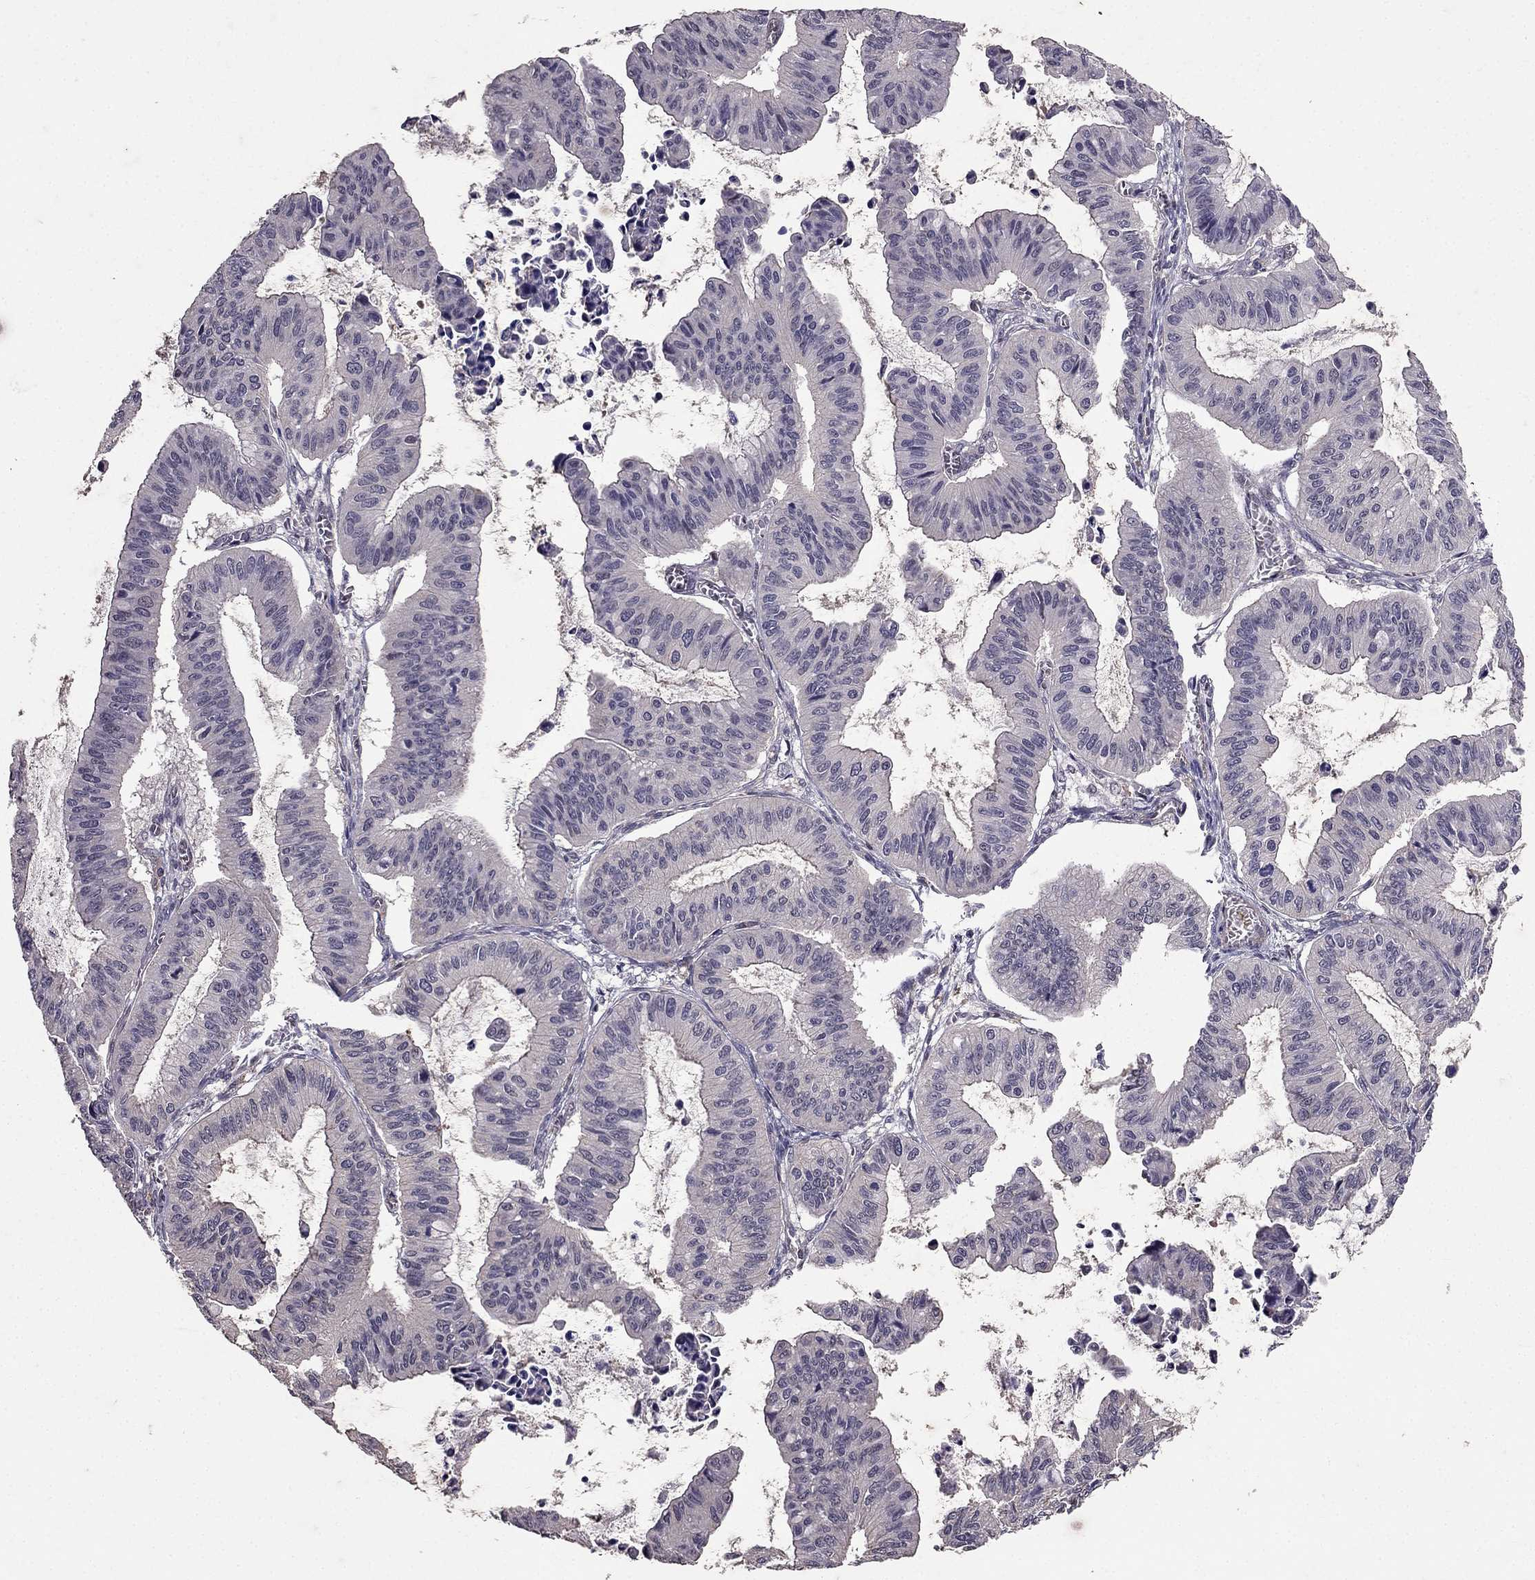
{"staining": {"intensity": "negative", "quantity": "none", "location": "none"}, "tissue": "ovarian cancer", "cell_type": "Tumor cells", "image_type": "cancer", "snomed": [{"axis": "morphology", "description": "Cystadenocarcinoma, mucinous, NOS"}, {"axis": "topography", "description": "Ovary"}], "caption": "High power microscopy micrograph of an IHC photomicrograph of ovarian mucinous cystadenocarcinoma, revealing no significant positivity in tumor cells. (DAB (3,3'-diaminobenzidine) IHC visualized using brightfield microscopy, high magnification).", "gene": "RASIP1", "patient": {"sex": "female", "age": 72}}